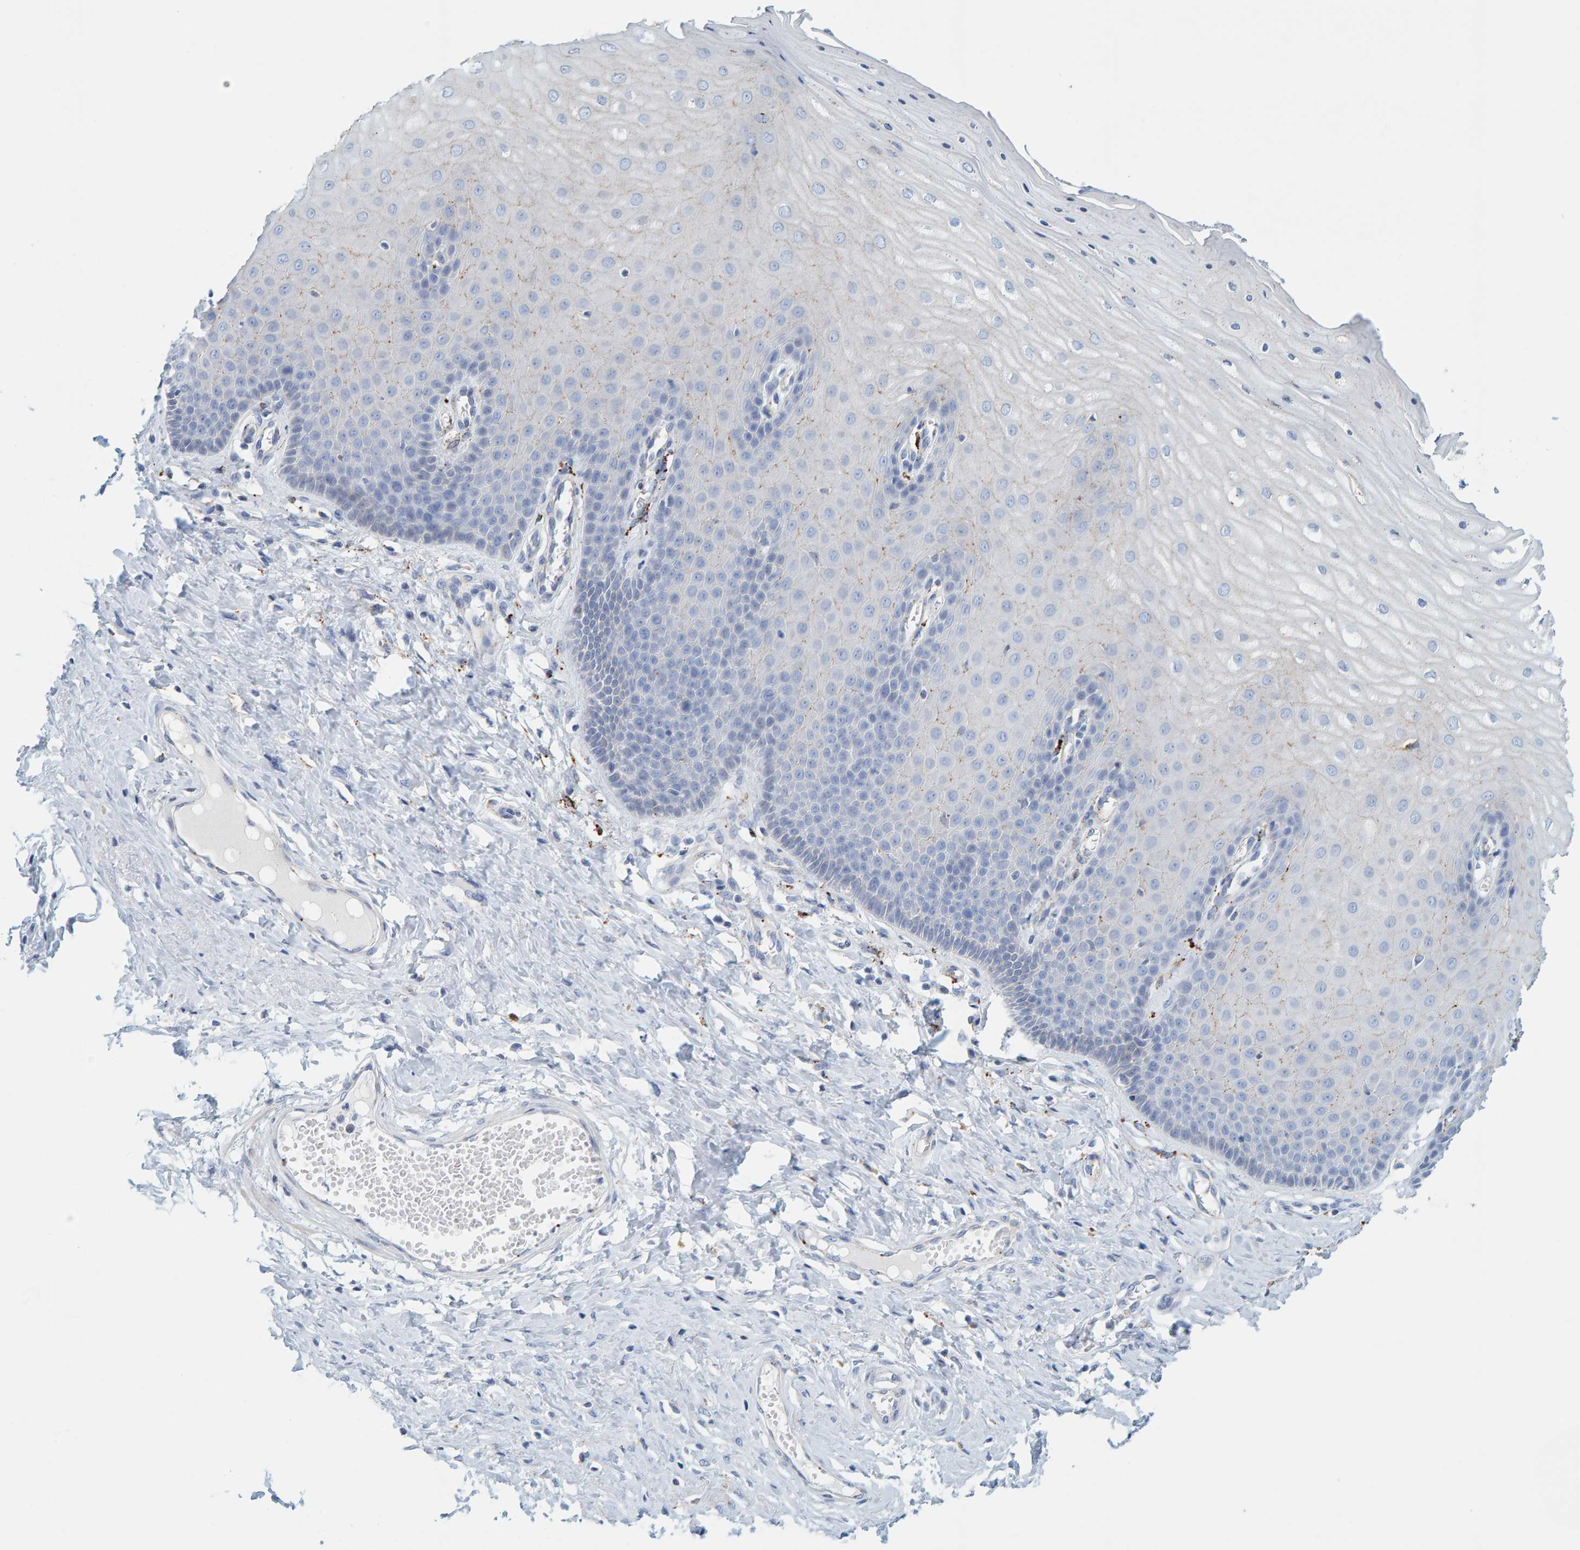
{"staining": {"intensity": "weak", "quantity": "<25%", "location": "cytoplasmic/membranous"}, "tissue": "cervix", "cell_type": "Glandular cells", "image_type": "normal", "snomed": [{"axis": "morphology", "description": "Normal tissue, NOS"}, {"axis": "topography", "description": "Cervix"}], "caption": "The photomicrograph displays no staining of glandular cells in benign cervix.", "gene": "BIN3", "patient": {"sex": "female", "age": 55}}